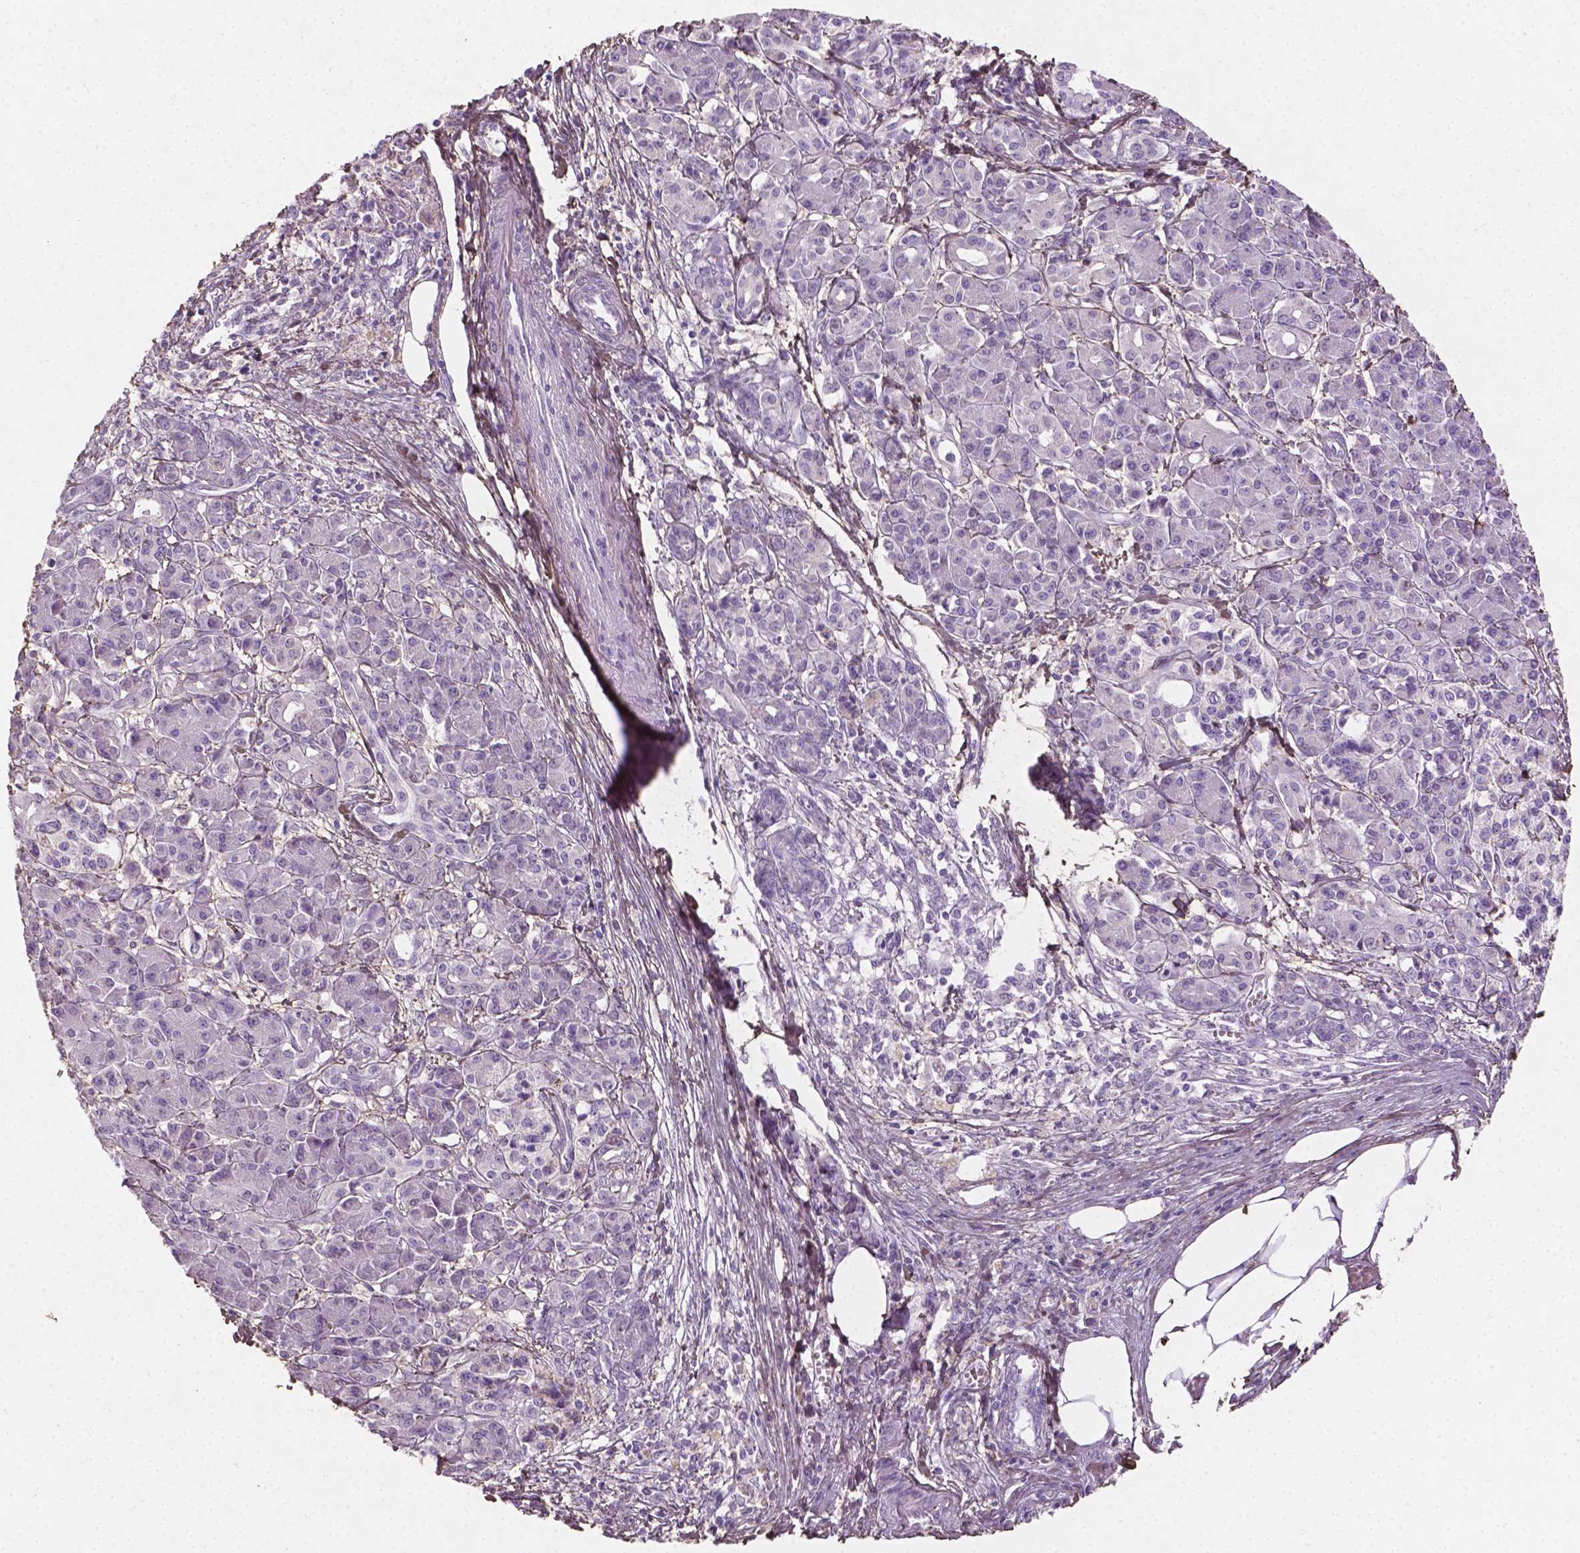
{"staining": {"intensity": "negative", "quantity": "none", "location": "none"}, "tissue": "pancreatic cancer", "cell_type": "Tumor cells", "image_type": "cancer", "snomed": [{"axis": "morphology", "description": "Adenocarcinoma, NOS"}, {"axis": "topography", "description": "Pancreas"}], "caption": "IHC of human adenocarcinoma (pancreatic) displays no staining in tumor cells.", "gene": "DLG2", "patient": {"sex": "female", "age": 68}}